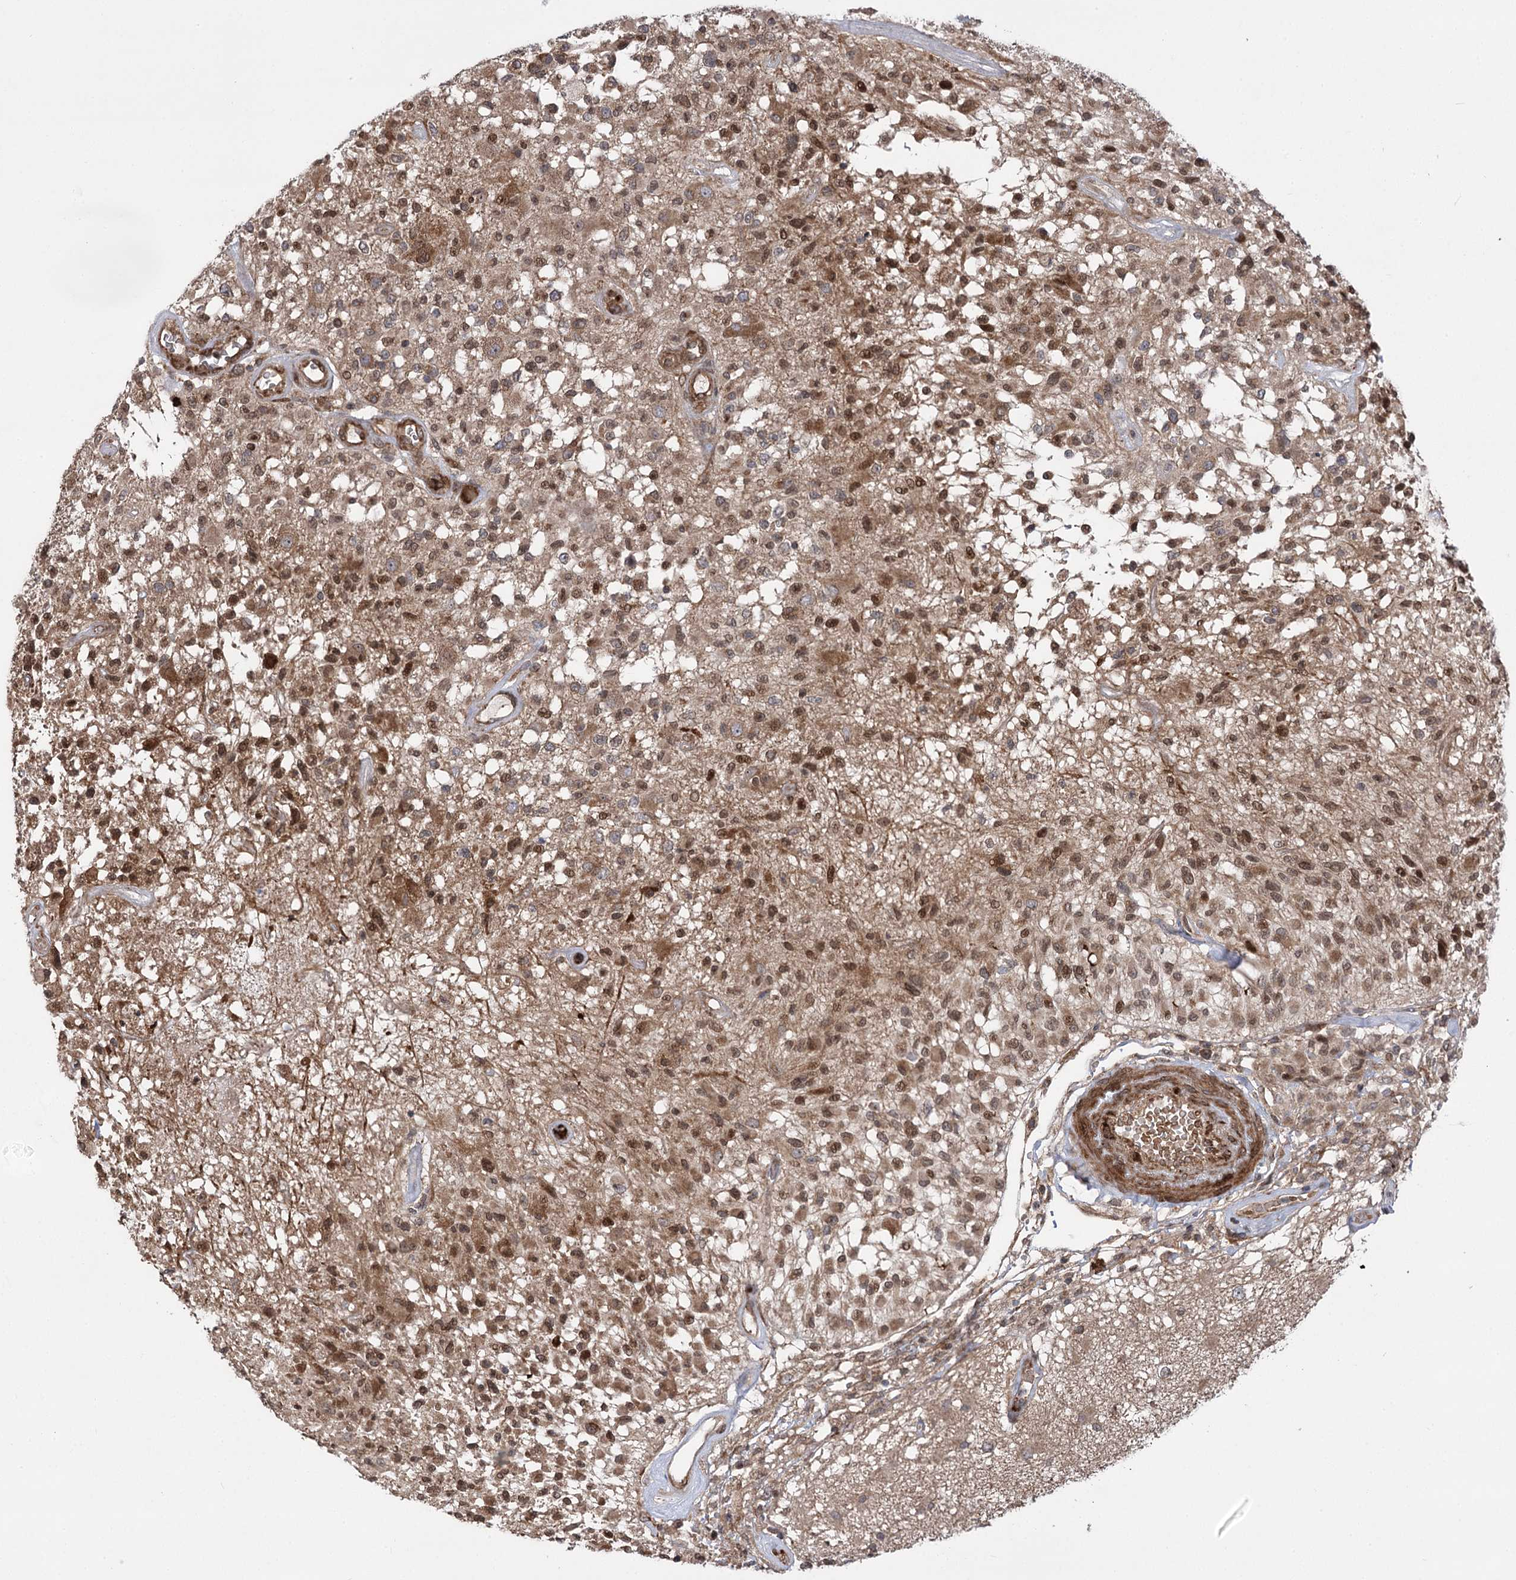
{"staining": {"intensity": "moderate", "quantity": ">75%", "location": "cytoplasmic/membranous,nuclear"}, "tissue": "glioma", "cell_type": "Tumor cells", "image_type": "cancer", "snomed": [{"axis": "morphology", "description": "Glioma, malignant, High grade"}, {"axis": "morphology", "description": "Glioblastoma, NOS"}, {"axis": "topography", "description": "Brain"}], "caption": "High-power microscopy captured an IHC image of high-grade glioma (malignant), revealing moderate cytoplasmic/membranous and nuclear expression in approximately >75% of tumor cells. (IHC, brightfield microscopy, high magnification).", "gene": "TENM2", "patient": {"sex": "male", "age": 60}}